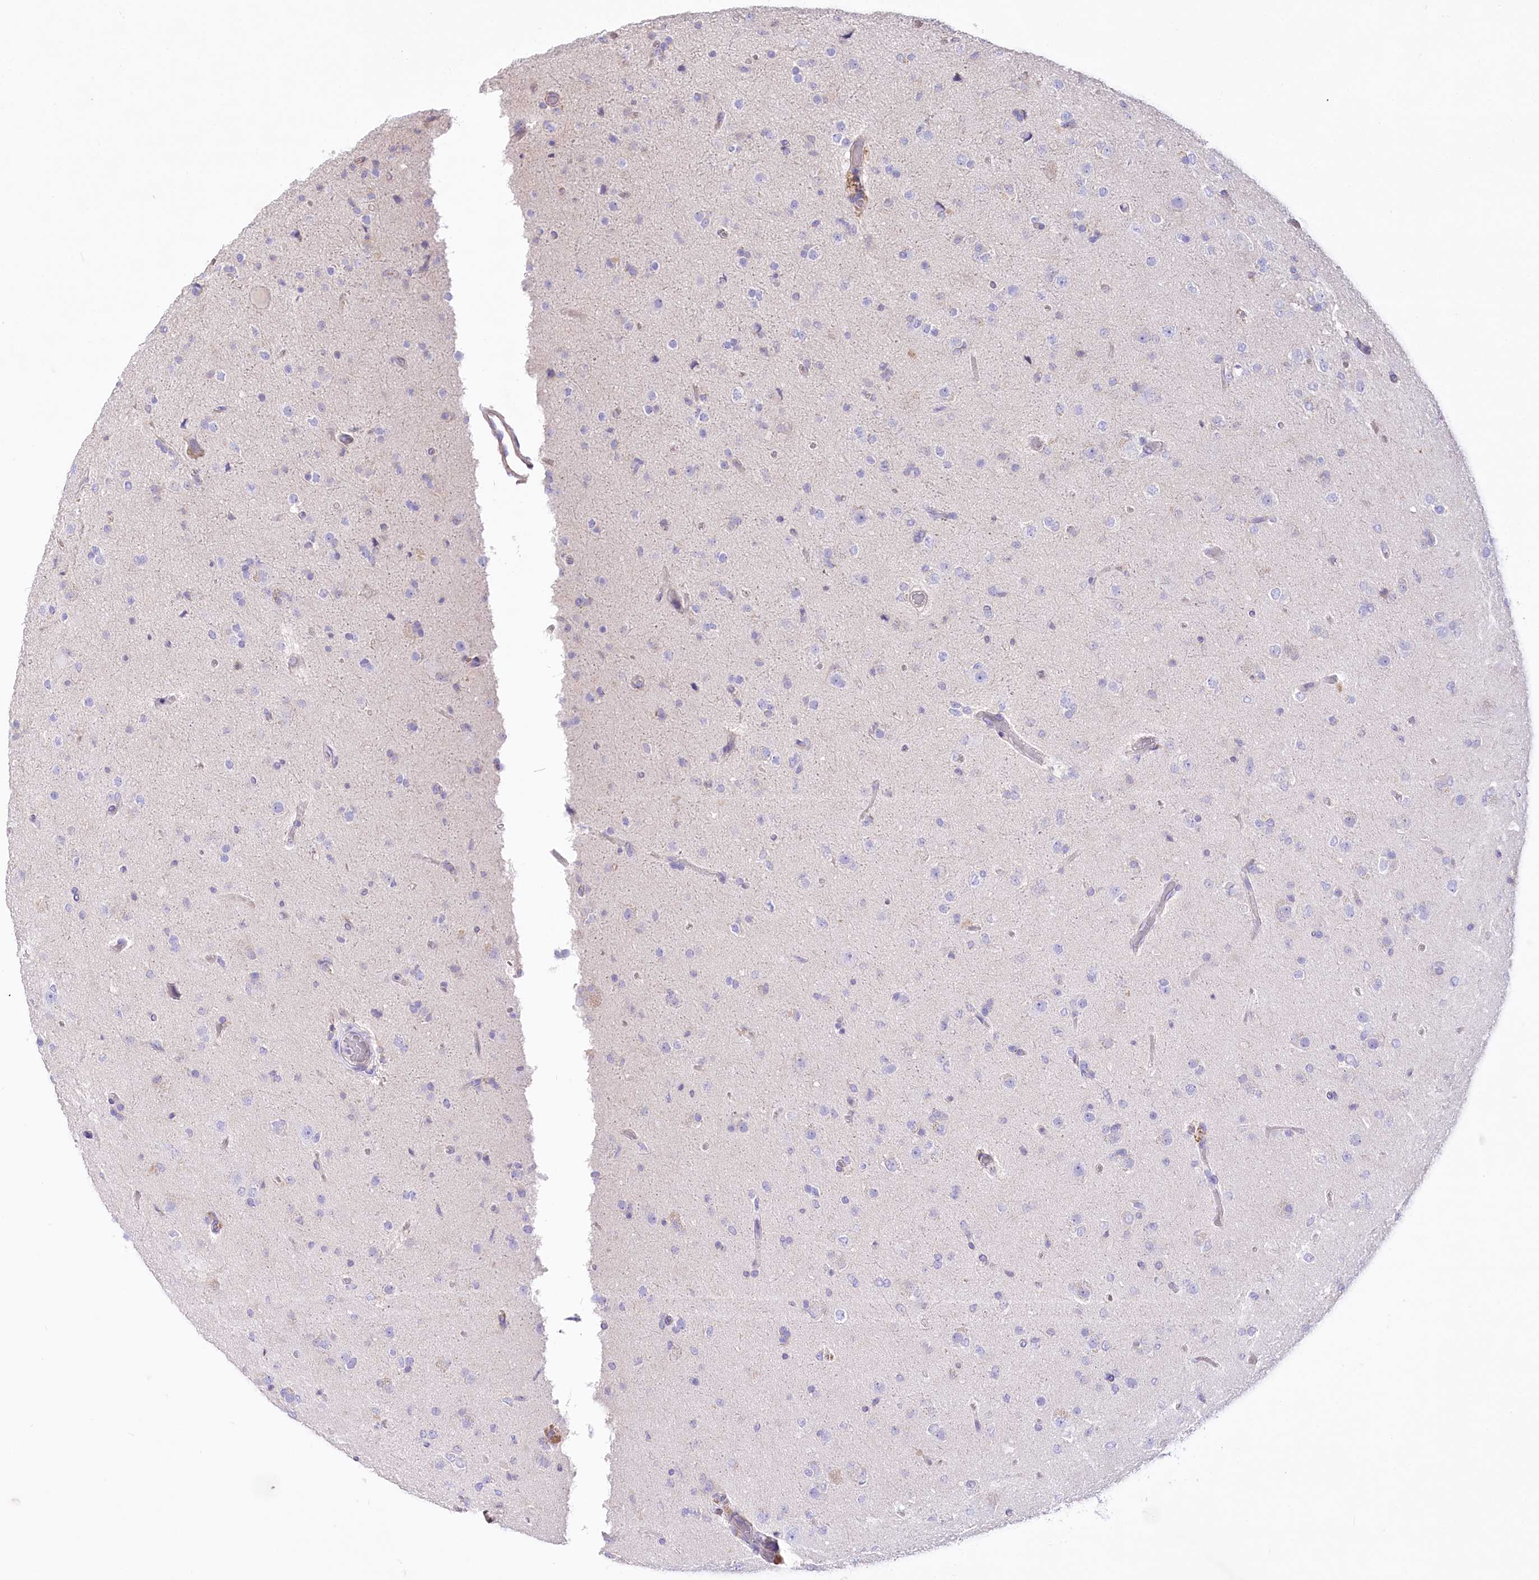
{"staining": {"intensity": "negative", "quantity": "none", "location": "none"}, "tissue": "glioma", "cell_type": "Tumor cells", "image_type": "cancer", "snomed": [{"axis": "morphology", "description": "Glioma, malignant, Low grade"}, {"axis": "topography", "description": "Brain"}], "caption": "There is no significant staining in tumor cells of low-grade glioma (malignant).", "gene": "UMPS", "patient": {"sex": "male", "age": 65}}